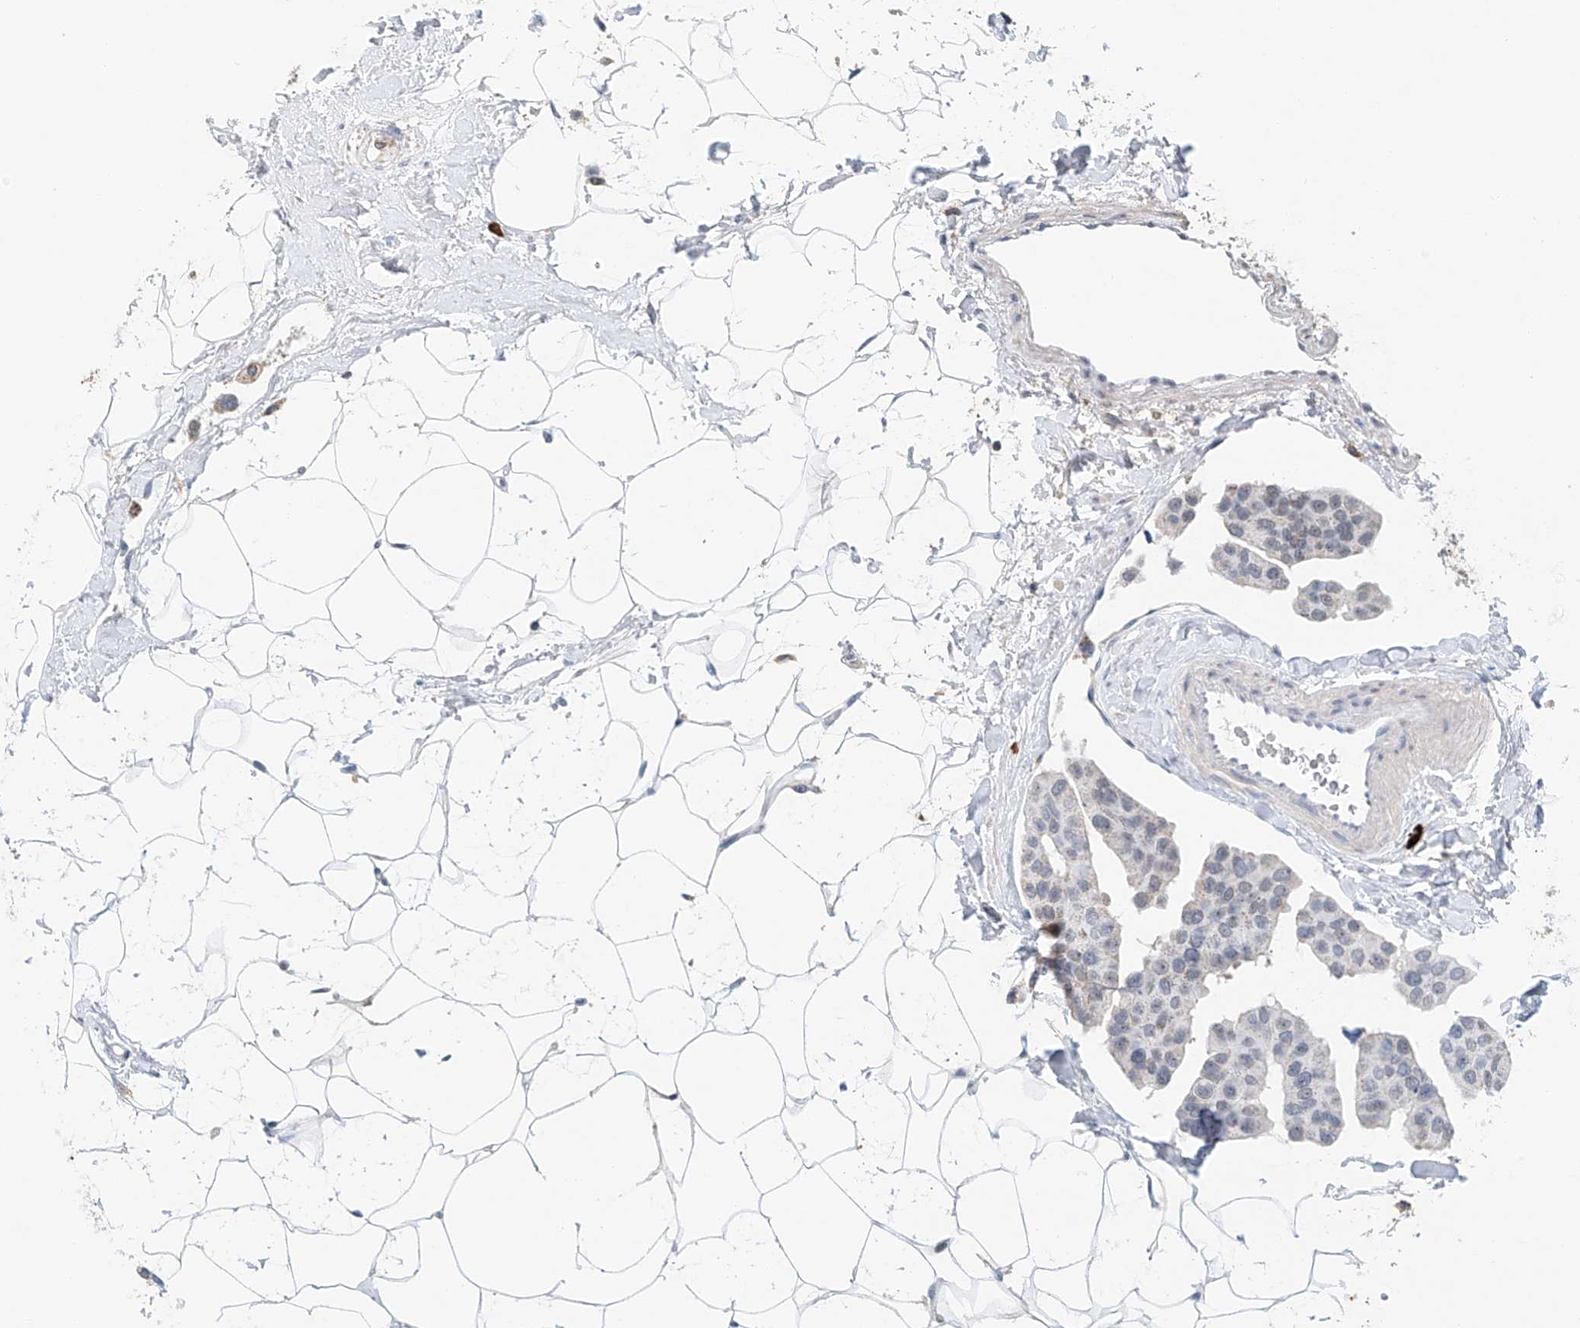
{"staining": {"intensity": "negative", "quantity": "none", "location": "none"}, "tissue": "breast cancer", "cell_type": "Tumor cells", "image_type": "cancer", "snomed": [{"axis": "morphology", "description": "Normal tissue, NOS"}, {"axis": "morphology", "description": "Duct carcinoma"}, {"axis": "topography", "description": "Breast"}], "caption": "Immunohistochemistry (IHC) of human breast cancer displays no expression in tumor cells.", "gene": "KLF15", "patient": {"sex": "female", "age": 39}}